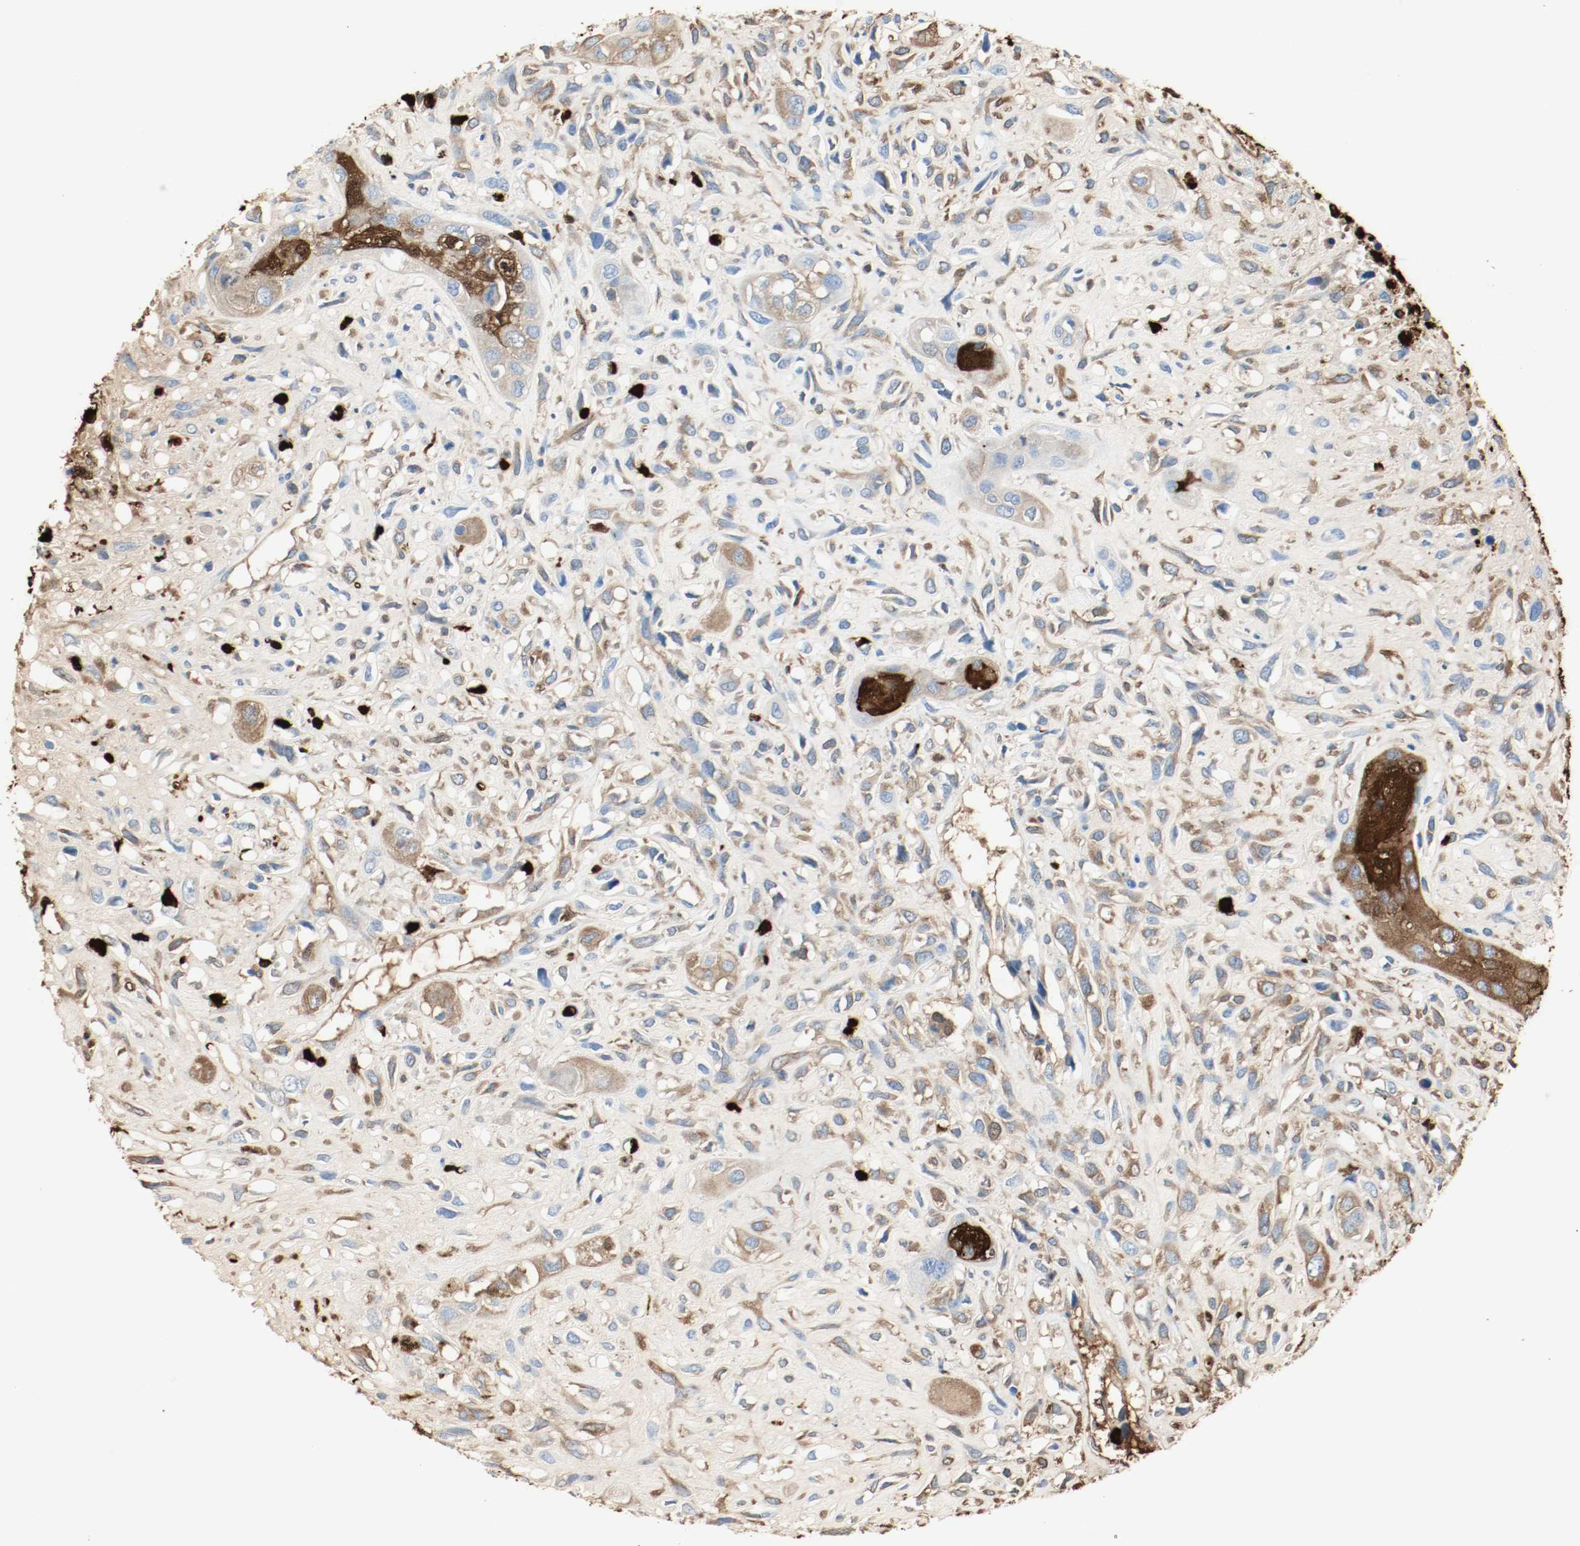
{"staining": {"intensity": "weak", "quantity": "25%-75%", "location": "cytoplasmic/membranous,nuclear"}, "tissue": "head and neck cancer", "cell_type": "Tumor cells", "image_type": "cancer", "snomed": [{"axis": "morphology", "description": "Necrosis, NOS"}, {"axis": "morphology", "description": "Neoplasm, malignant, NOS"}, {"axis": "topography", "description": "Salivary gland"}, {"axis": "topography", "description": "Head-Neck"}], "caption": "Brown immunohistochemical staining in head and neck cancer (neoplasm (malignant)) exhibits weak cytoplasmic/membranous and nuclear expression in approximately 25%-75% of tumor cells.", "gene": "S100A9", "patient": {"sex": "male", "age": 43}}